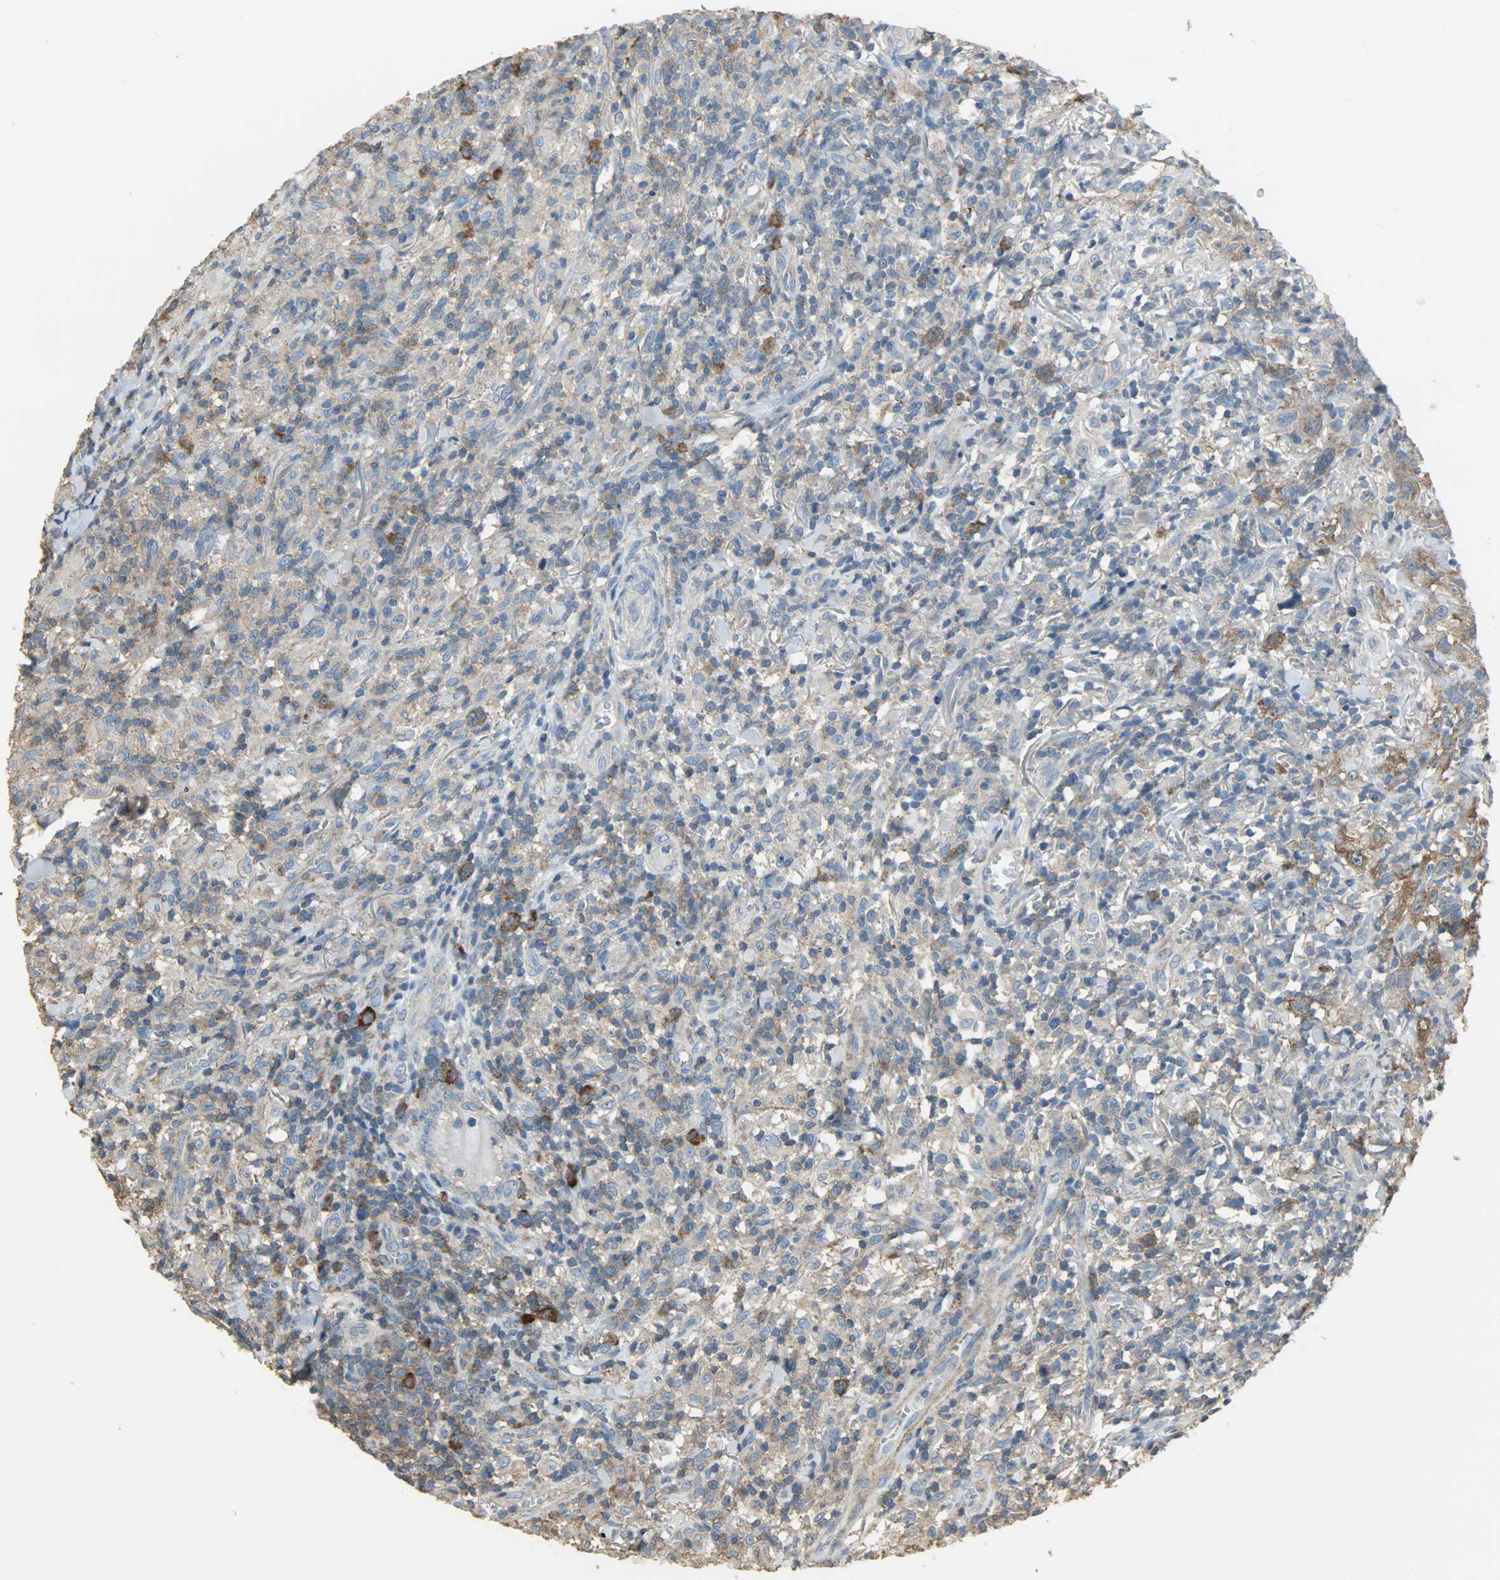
{"staining": {"intensity": "weak", "quantity": ">75%", "location": "cytoplasmic/membranous"}, "tissue": "thyroid cancer", "cell_type": "Tumor cells", "image_type": "cancer", "snomed": [{"axis": "morphology", "description": "Carcinoma, NOS"}, {"axis": "topography", "description": "Thyroid gland"}], "caption": "Protein staining exhibits weak cytoplasmic/membranous positivity in approximately >75% of tumor cells in thyroid cancer.", "gene": "DNAJA4", "patient": {"sex": "female", "age": 77}}